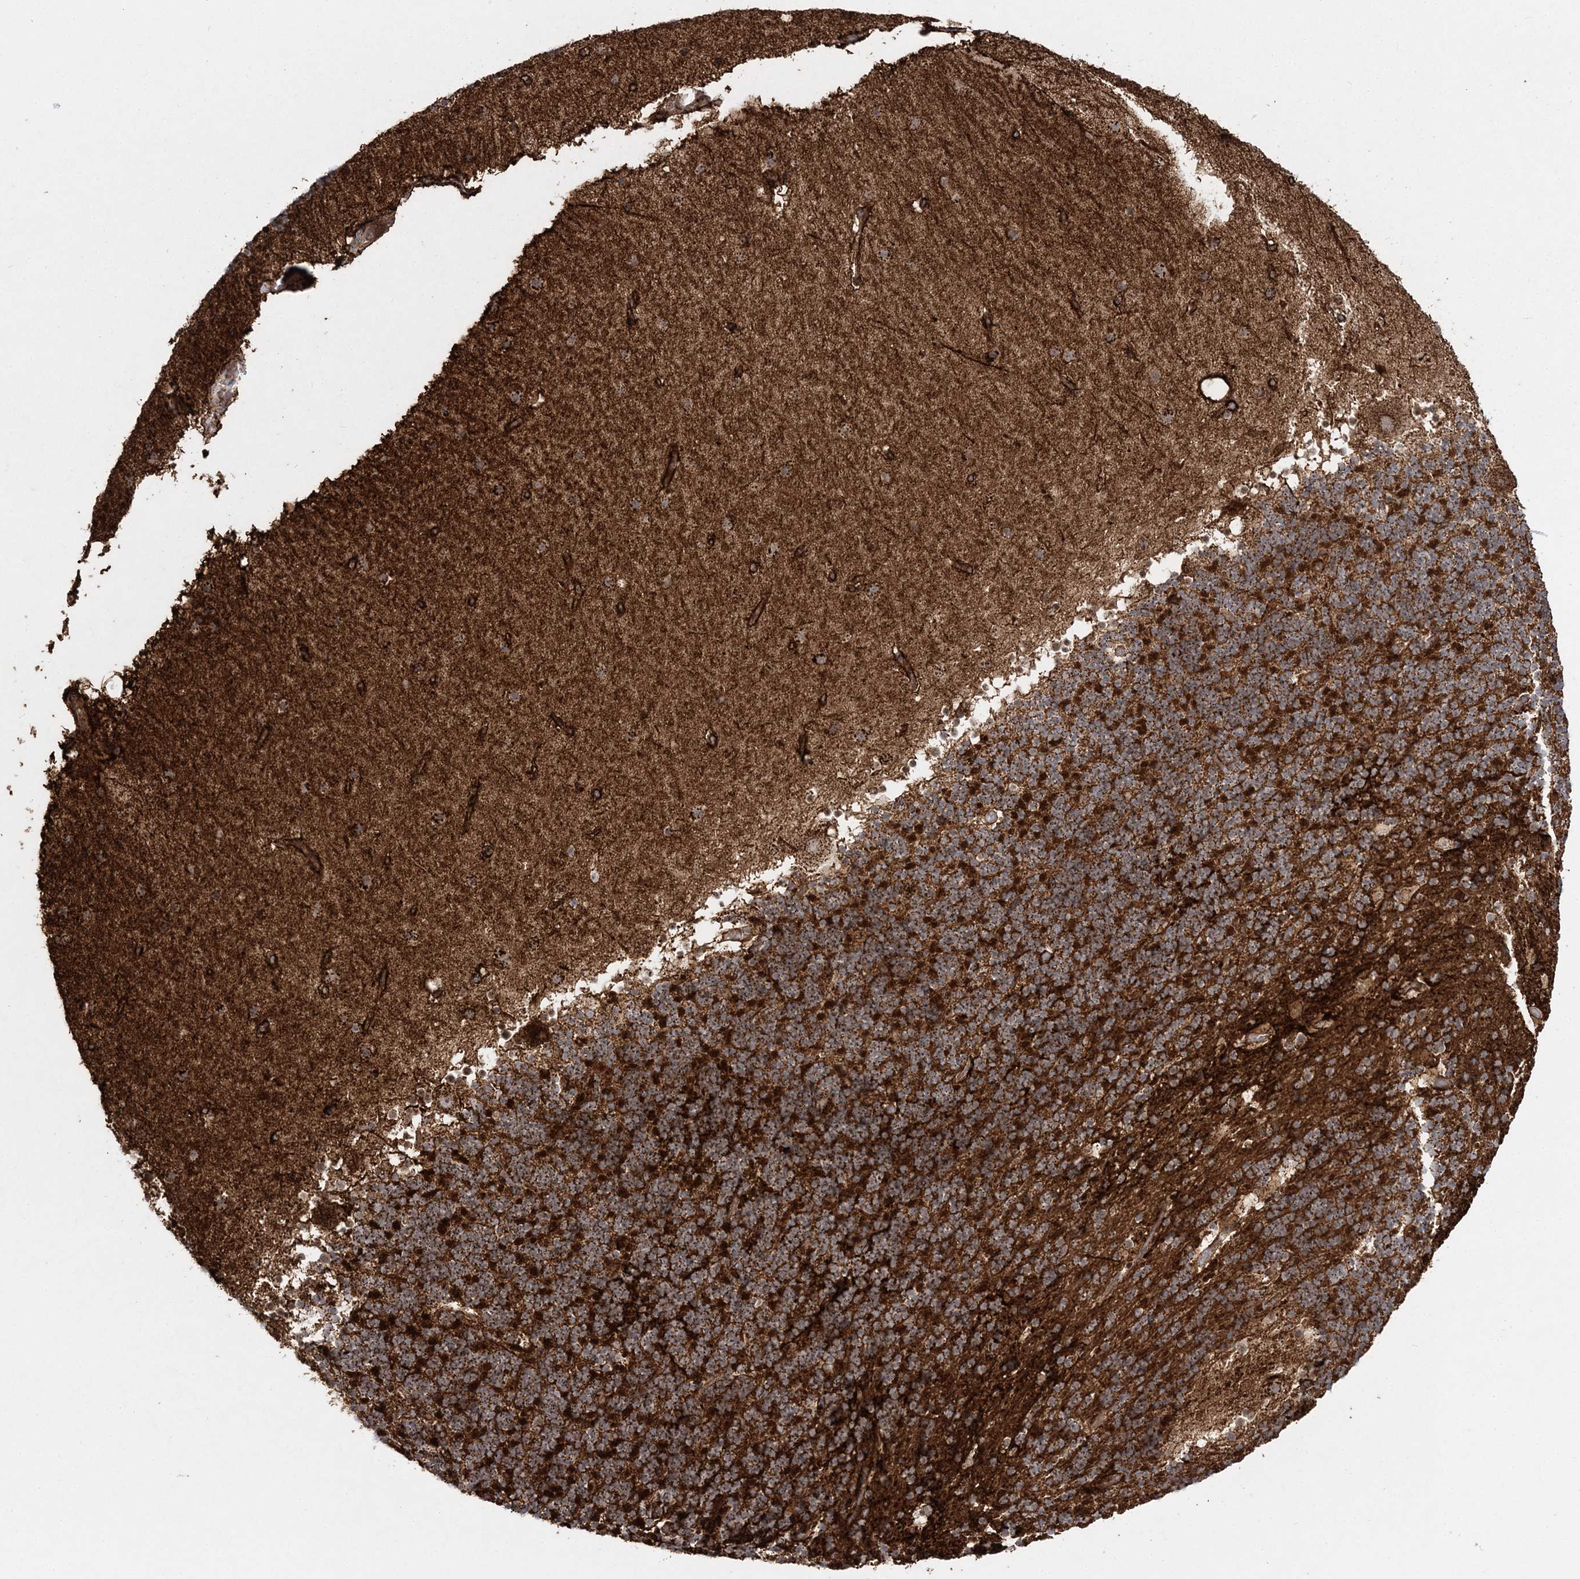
{"staining": {"intensity": "strong", "quantity": ">75%", "location": "cytoplasmic/membranous"}, "tissue": "cerebellum", "cell_type": "Cells in granular layer", "image_type": "normal", "snomed": [{"axis": "morphology", "description": "Normal tissue, NOS"}, {"axis": "topography", "description": "Cerebellum"}], "caption": "This histopathology image reveals IHC staining of normal cerebellum, with high strong cytoplasmic/membranous staining in about >75% of cells in granular layer.", "gene": "LRPPRC", "patient": {"sex": "male", "age": 57}}